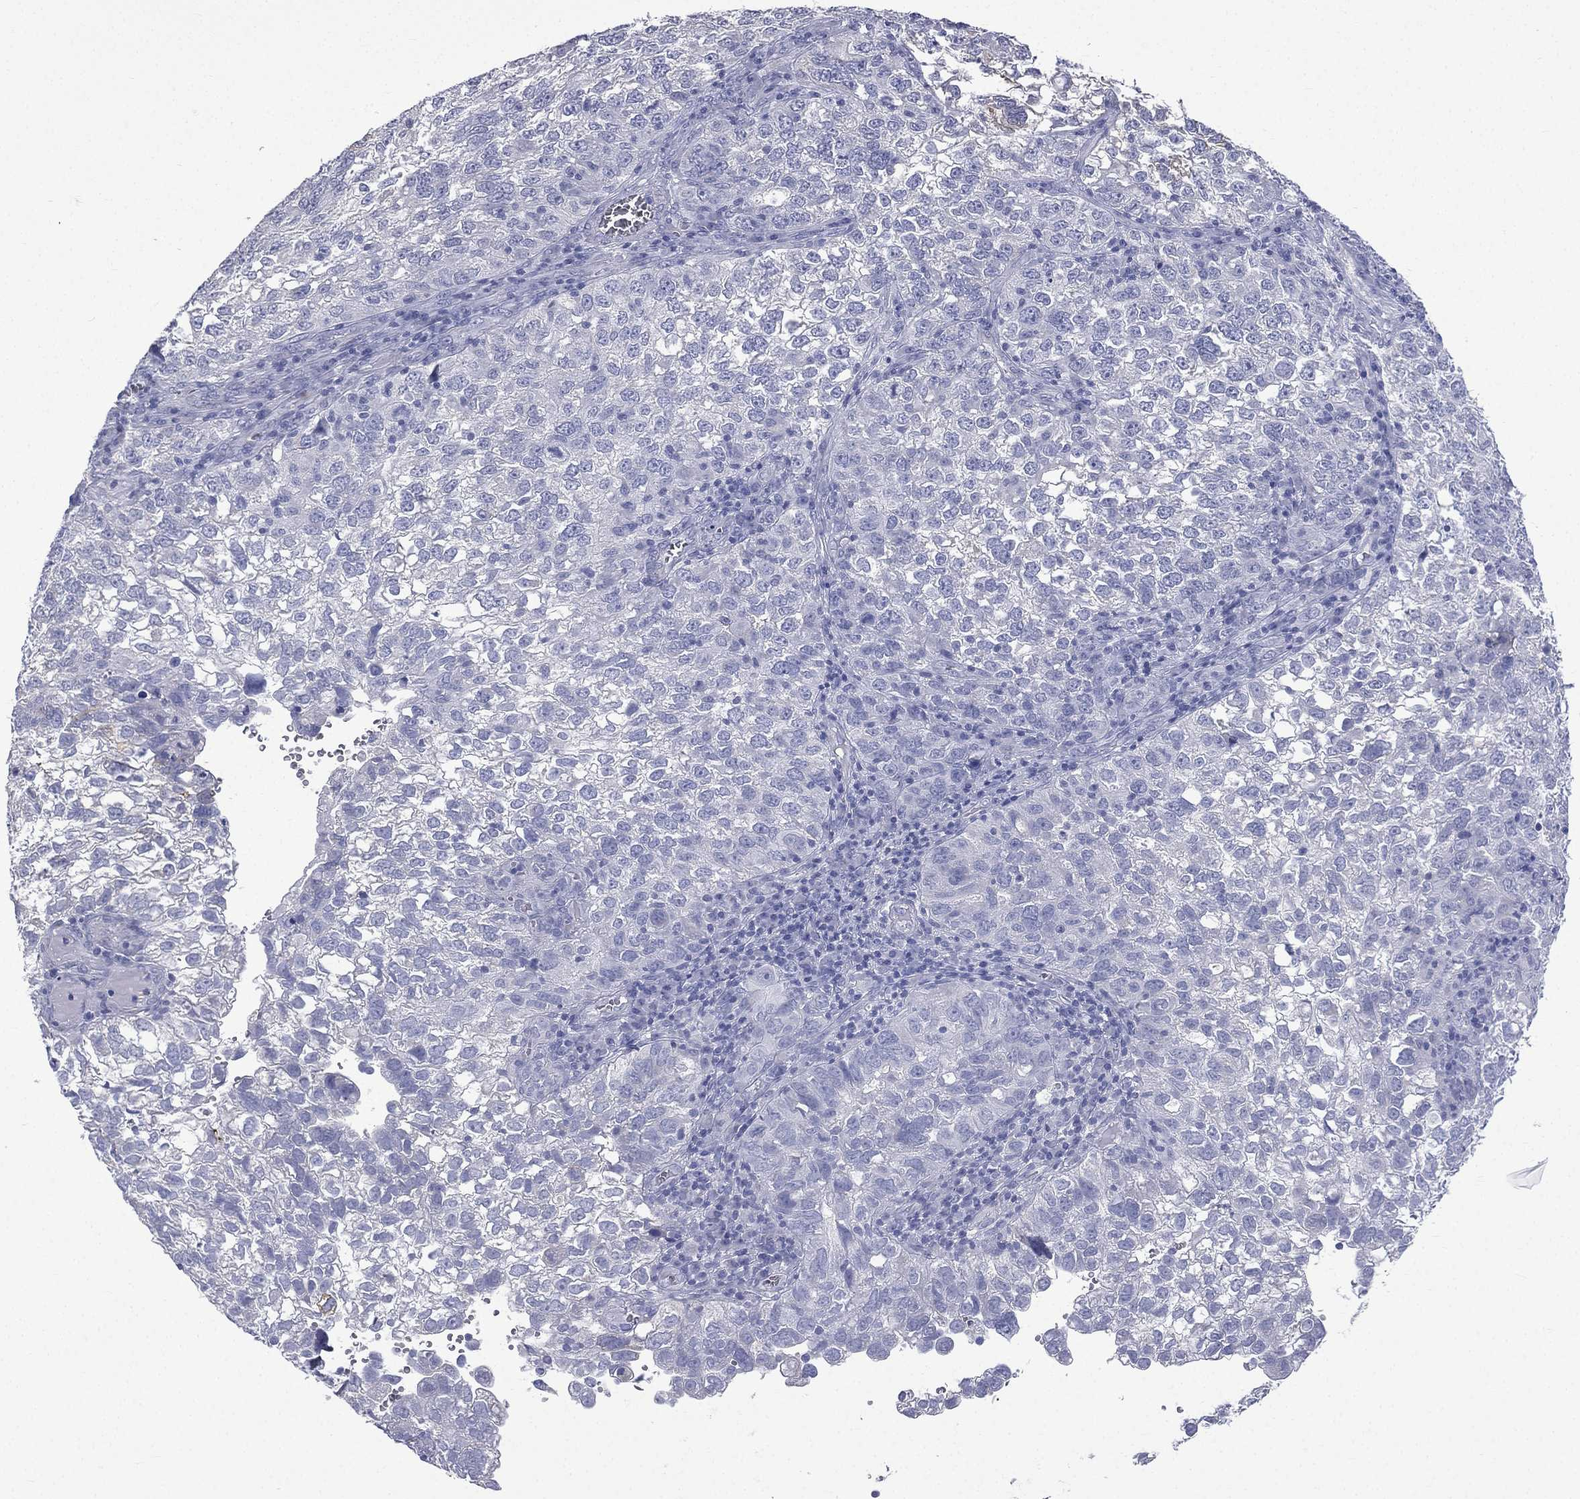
{"staining": {"intensity": "negative", "quantity": "none", "location": "none"}, "tissue": "cervical cancer", "cell_type": "Tumor cells", "image_type": "cancer", "snomed": [{"axis": "morphology", "description": "Squamous cell carcinoma, NOS"}, {"axis": "topography", "description": "Cervix"}], "caption": "The image exhibits no staining of tumor cells in cervical cancer (squamous cell carcinoma).", "gene": "CES2", "patient": {"sex": "female", "age": 55}}